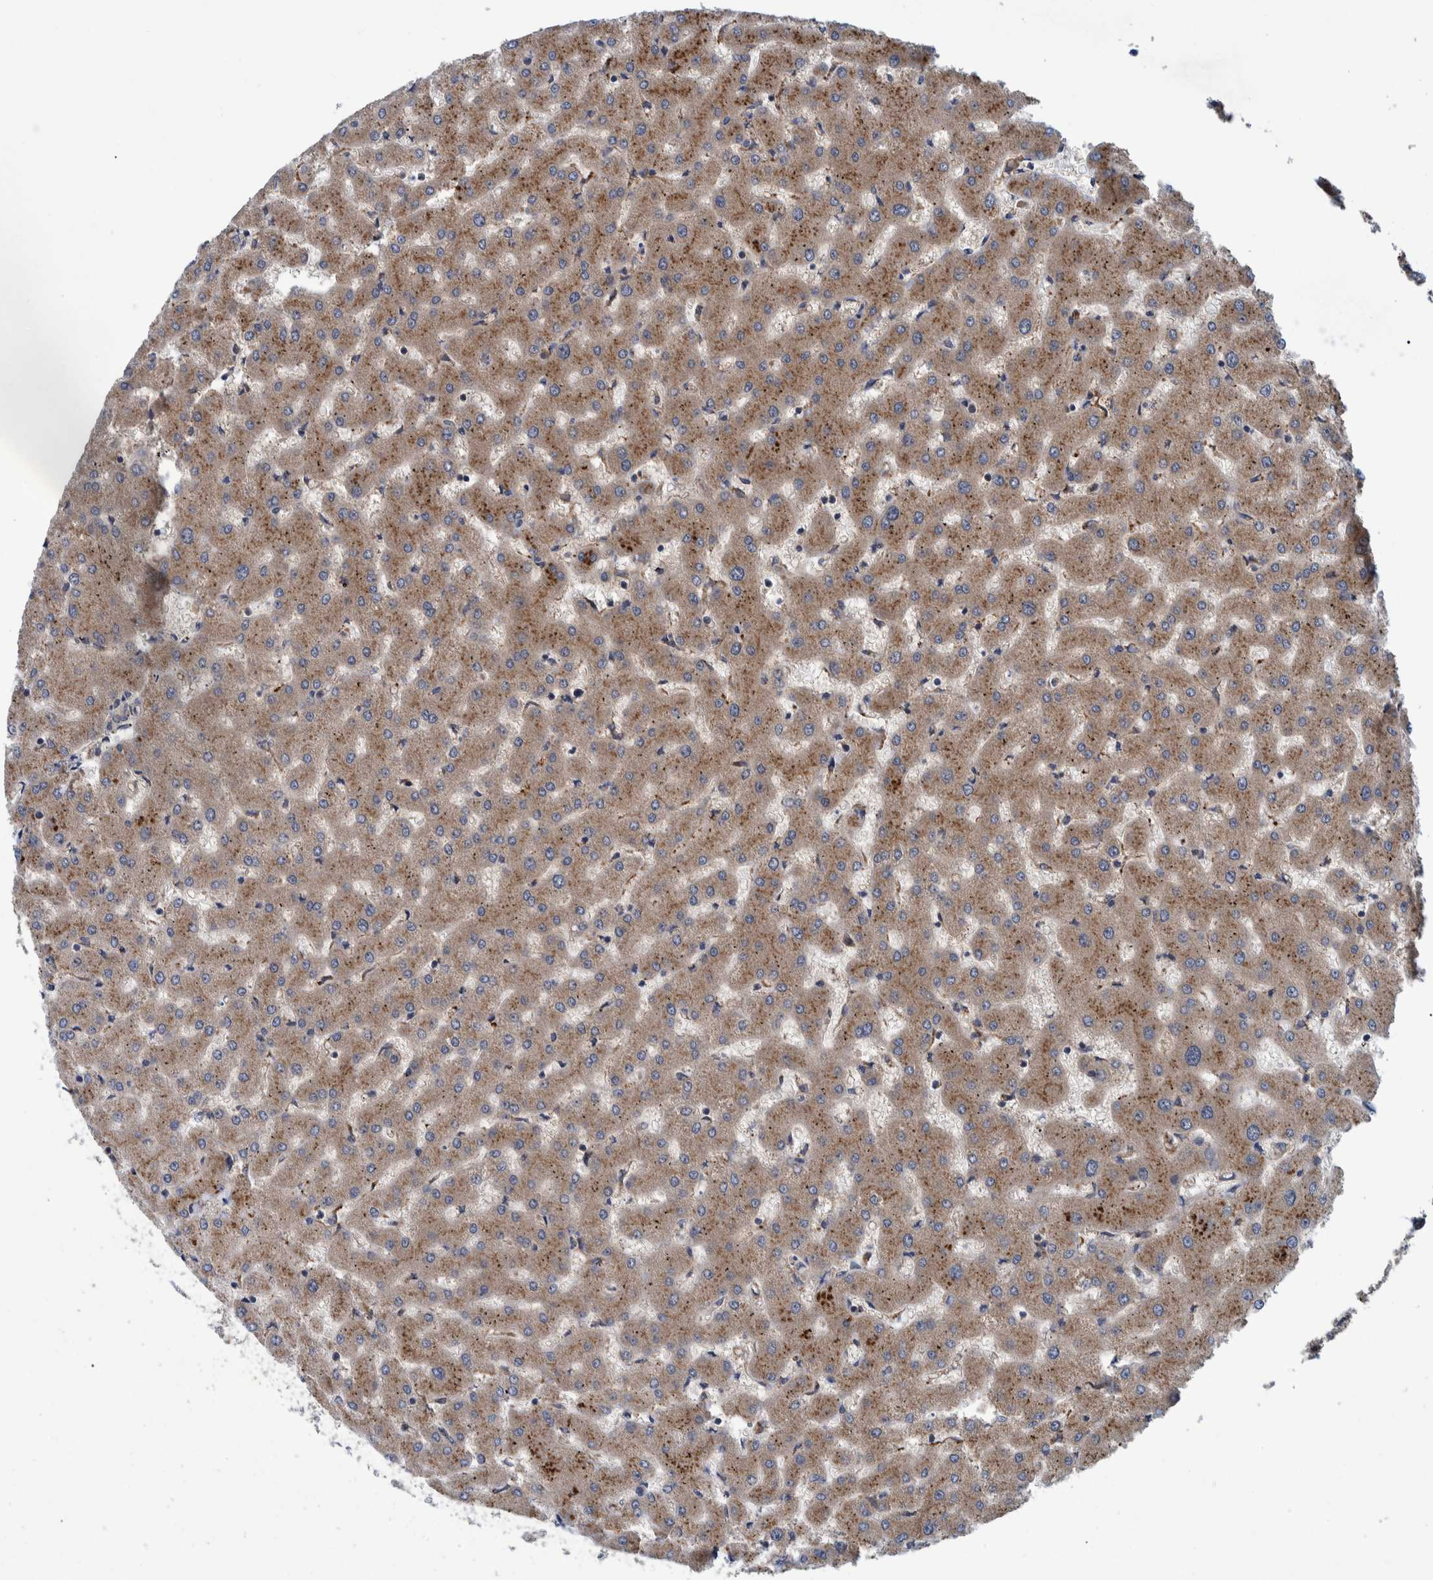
{"staining": {"intensity": "weak", "quantity": ">75%", "location": "cytoplasmic/membranous"}, "tissue": "liver", "cell_type": "Cholangiocytes", "image_type": "normal", "snomed": [{"axis": "morphology", "description": "Normal tissue, NOS"}, {"axis": "topography", "description": "Liver"}], "caption": "Brown immunohistochemical staining in unremarkable liver displays weak cytoplasmic/membranous positivity in about >75% of cholangiocytes.", "gene": "ITIH3", "patient": {"sex": "female", "age": 63}}